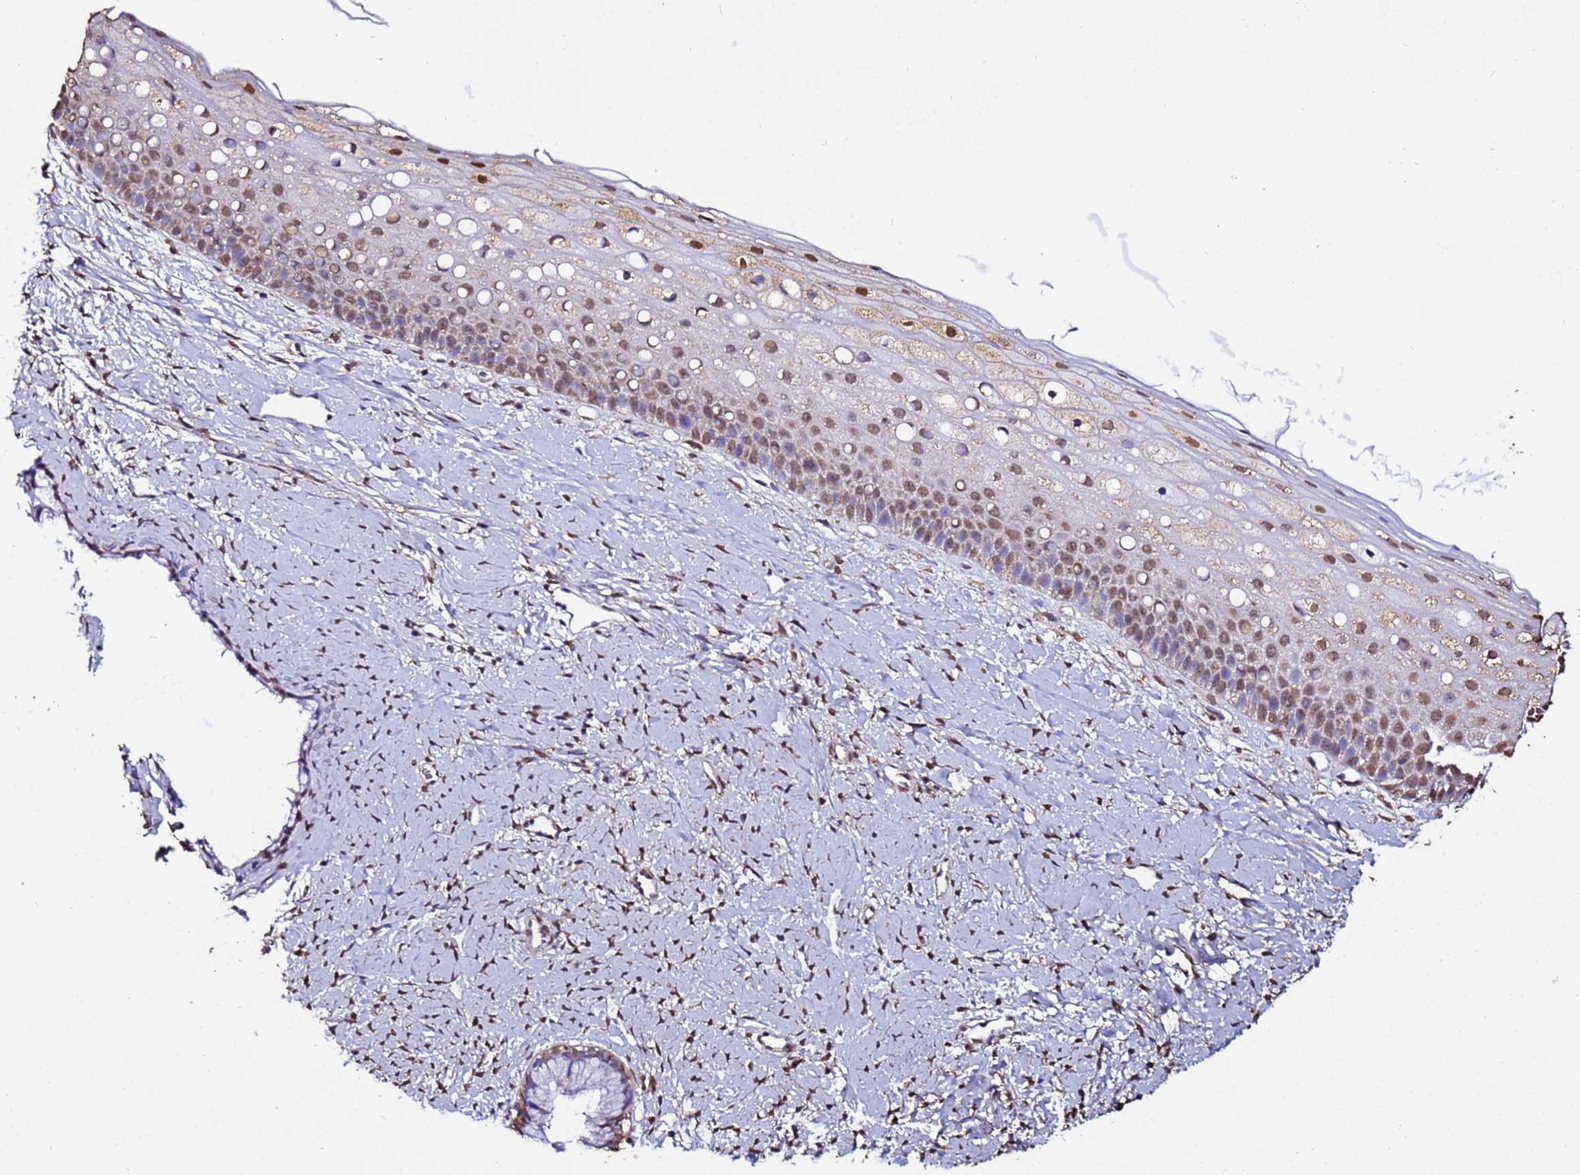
{"staining": {"intensity": "moderate", "quantity": "<25%", "location": "nuclear"}, "tissue": "cervix", "cell_type": "Glandular cells", "image_type": "normal", "snomed": [{"axis": "morphology", "description": "Normal tissue, NOS"}, {"axis": "topography", "description": "Cervix"}], "caption": "A micrograph of human cervix stained for a protein displays moderate nuclear brown staining in glandular cells. Nuclei are stained in blue.", "gene": "TRIP6", "patient": {"sex": "female", "age": 57}}